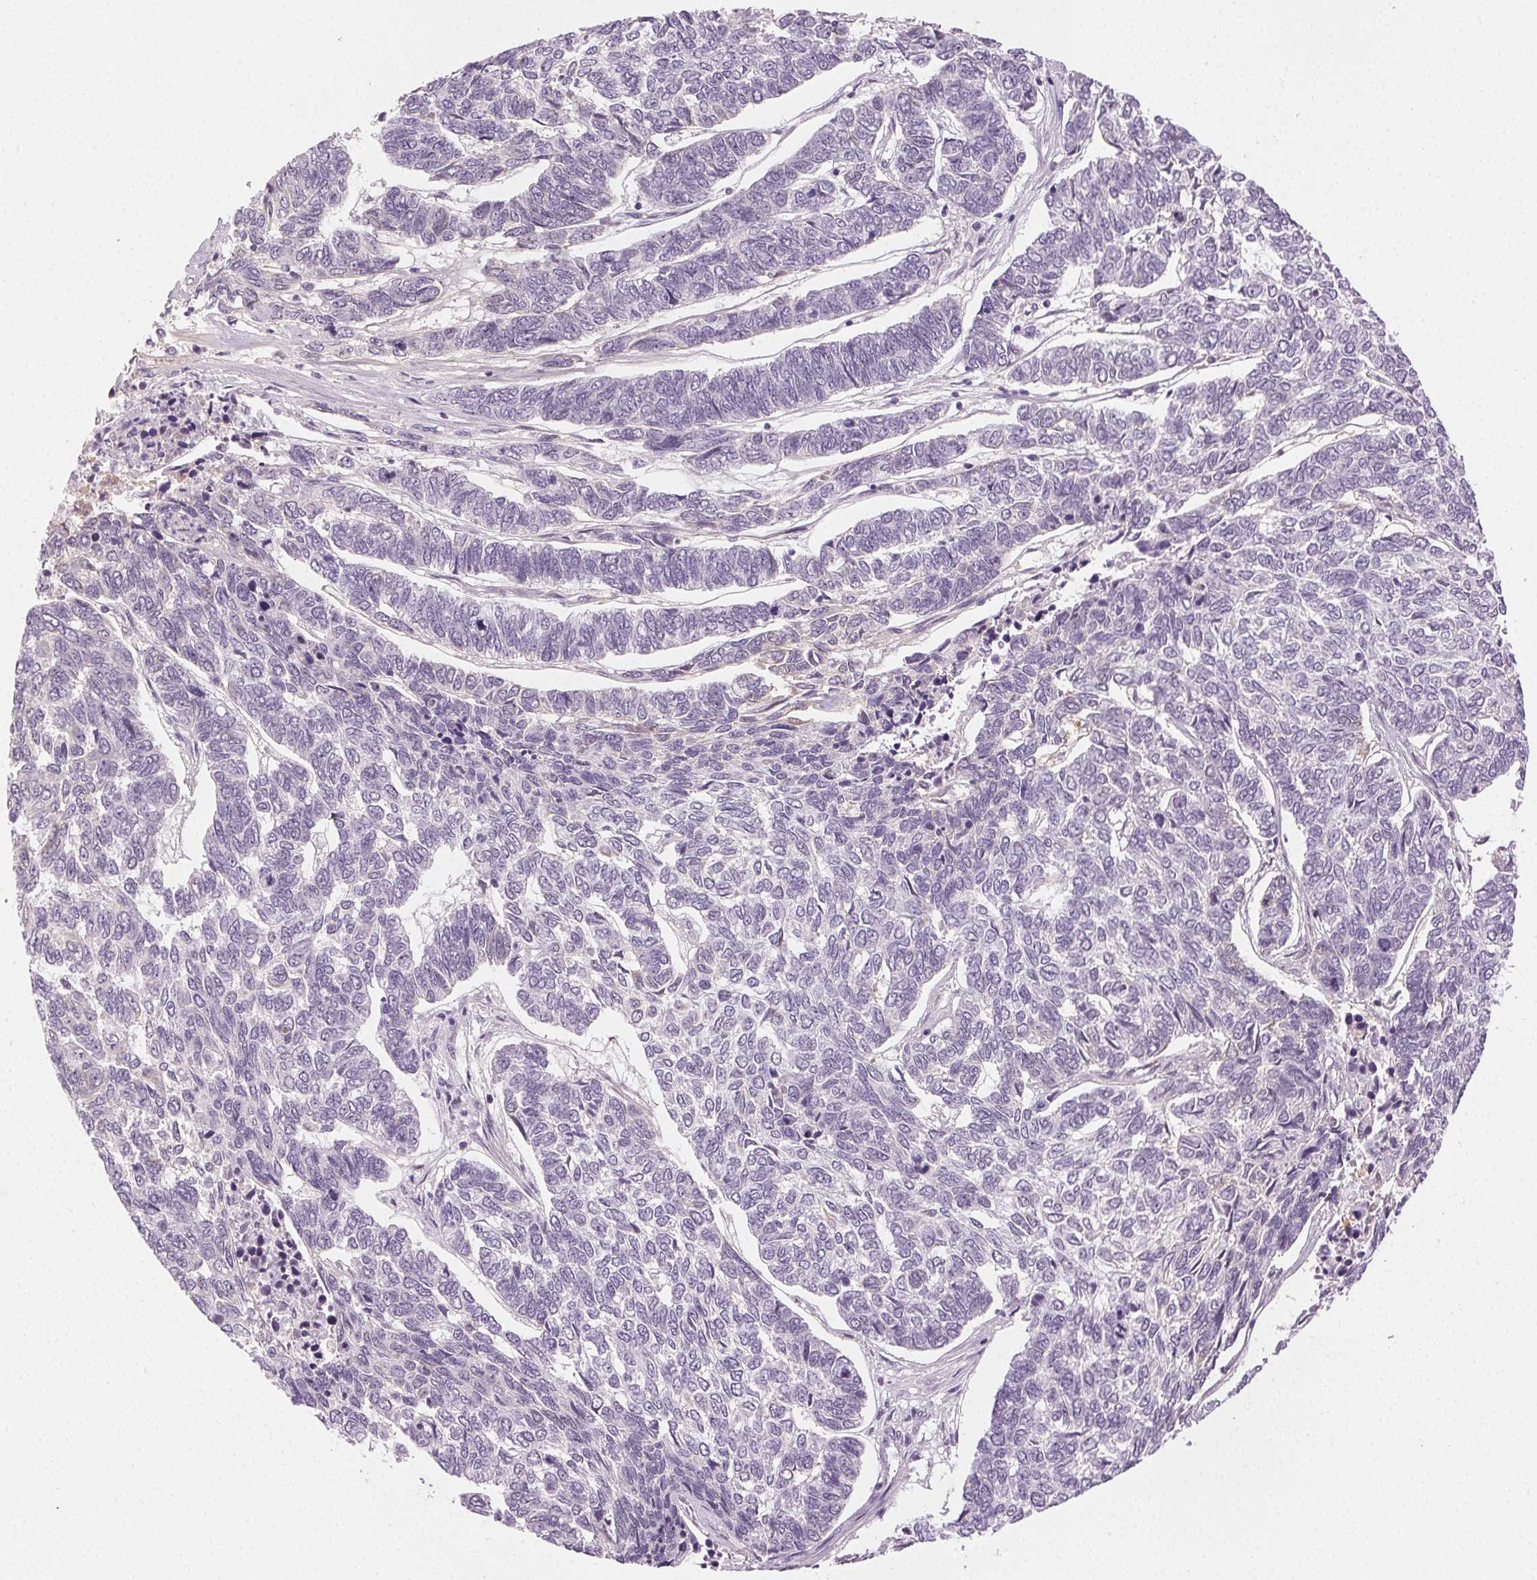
{"staining": {"intensity": "negative", "quantity": "none", "location": "none"}, "tissue": "skin cancer", "cell_type": "Tumor cells", "image_type": "cancer", "snomed": [{"axis": "morphology", "description": "Basal cell carcinoma"}, {"axis": "topography", "description": "Skin"}], "caption": "Immunohistochemistry micrograph of human skin cancer stained for a protein (brown), which demonstrates no expression in tumor cells.", "gene": "AIF1L", "patient": {"sex": "female", "age": 65}}